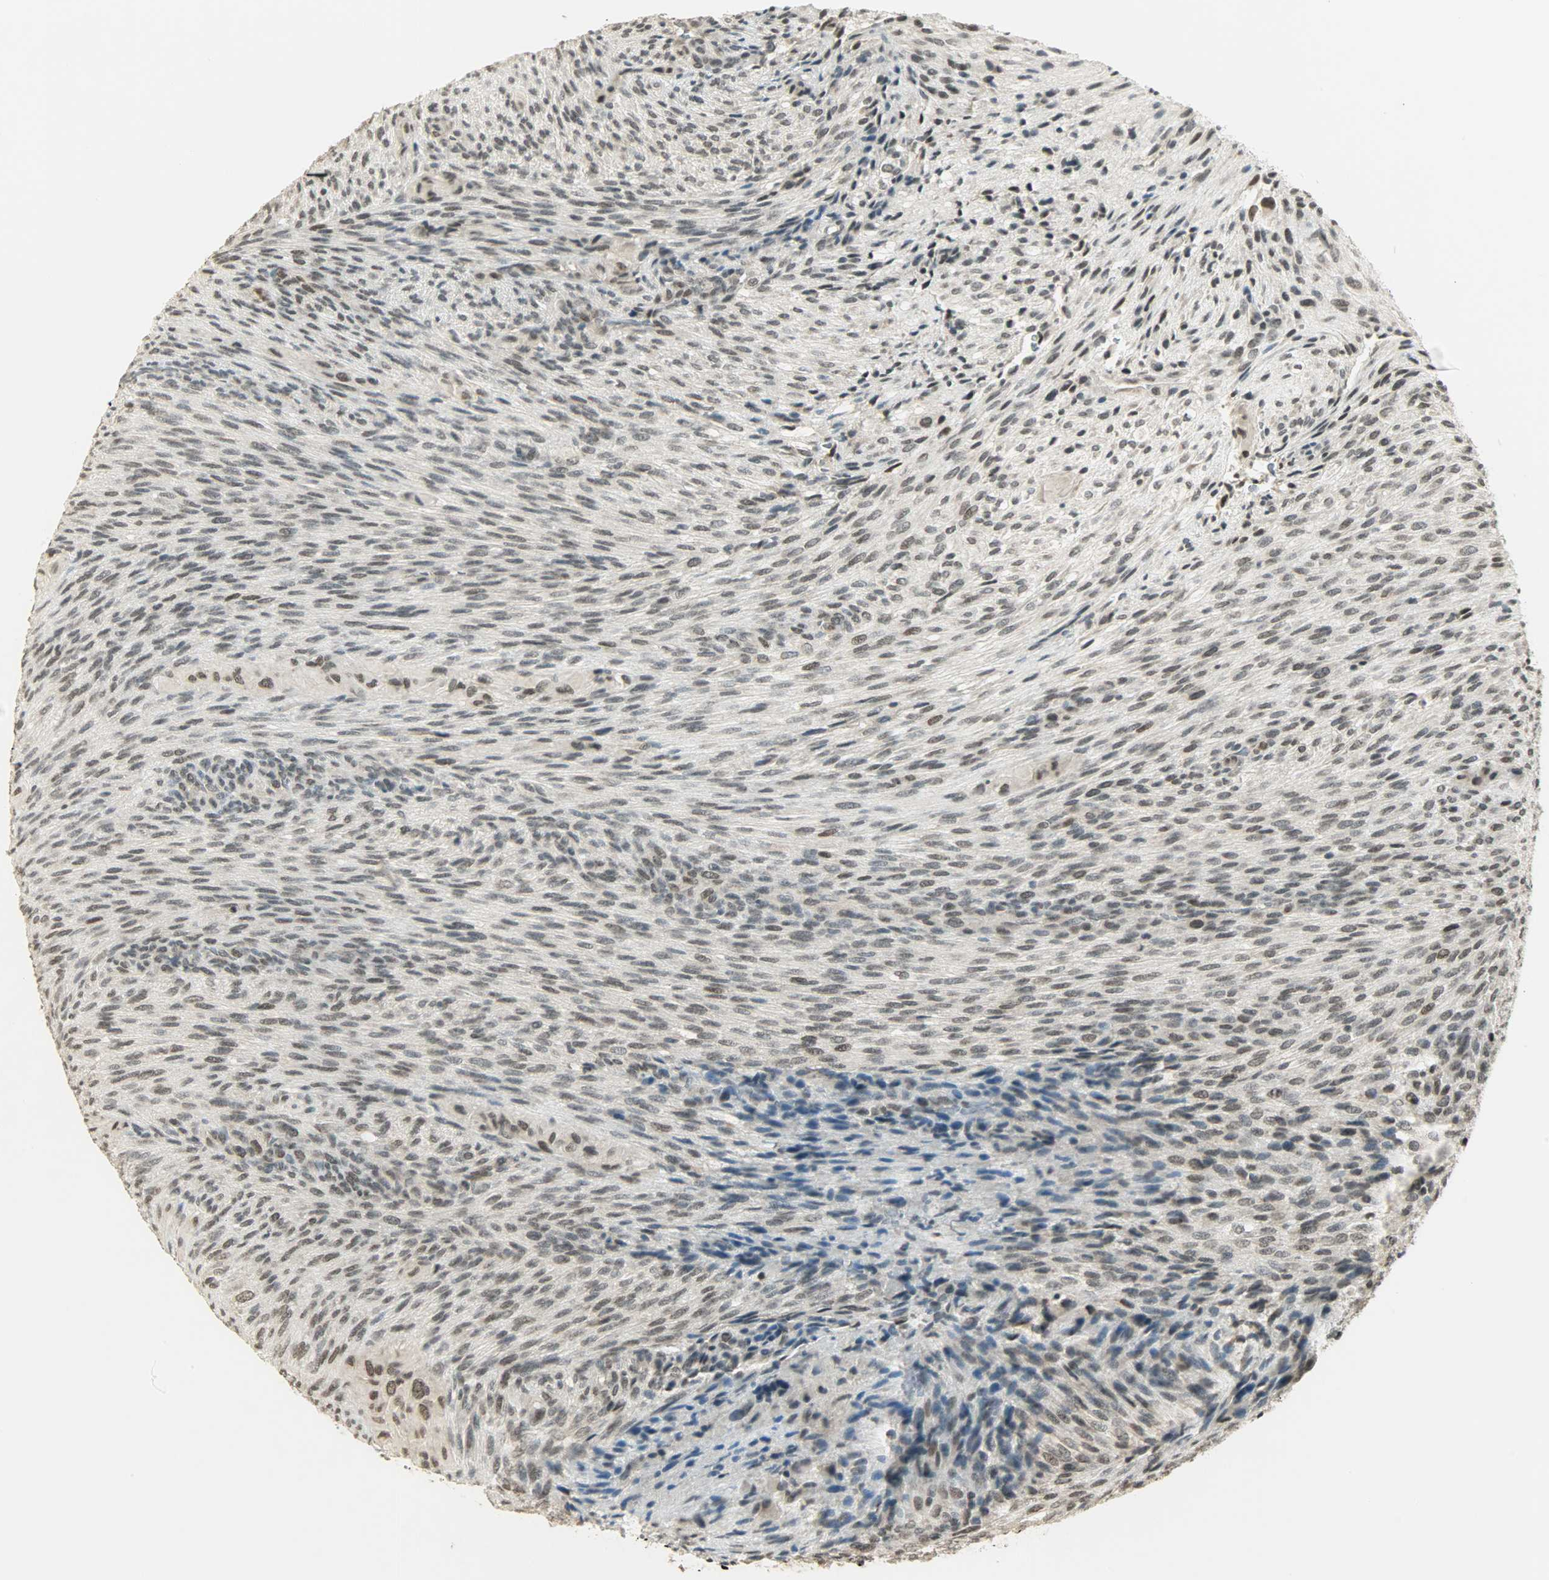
{"staining": {"intensity": "weak", "quantity": "<25%", "location": "nuclear"}, "tissue": "glioma", "cell_type": "Tumor cells", "image_type": "cancer", "snomed": [{"axis": "morphology", "description": "Glioma, malignant, High grade"}, {"axis": "topography", "description": "Cerebral cortex"}], "caption": "Photomicrograph shows no significant protein expression in tumor cells of high-grade glioma (malignant).", "gene": "SMARCA5", "patient": {"sex": "female", "age": 55}}